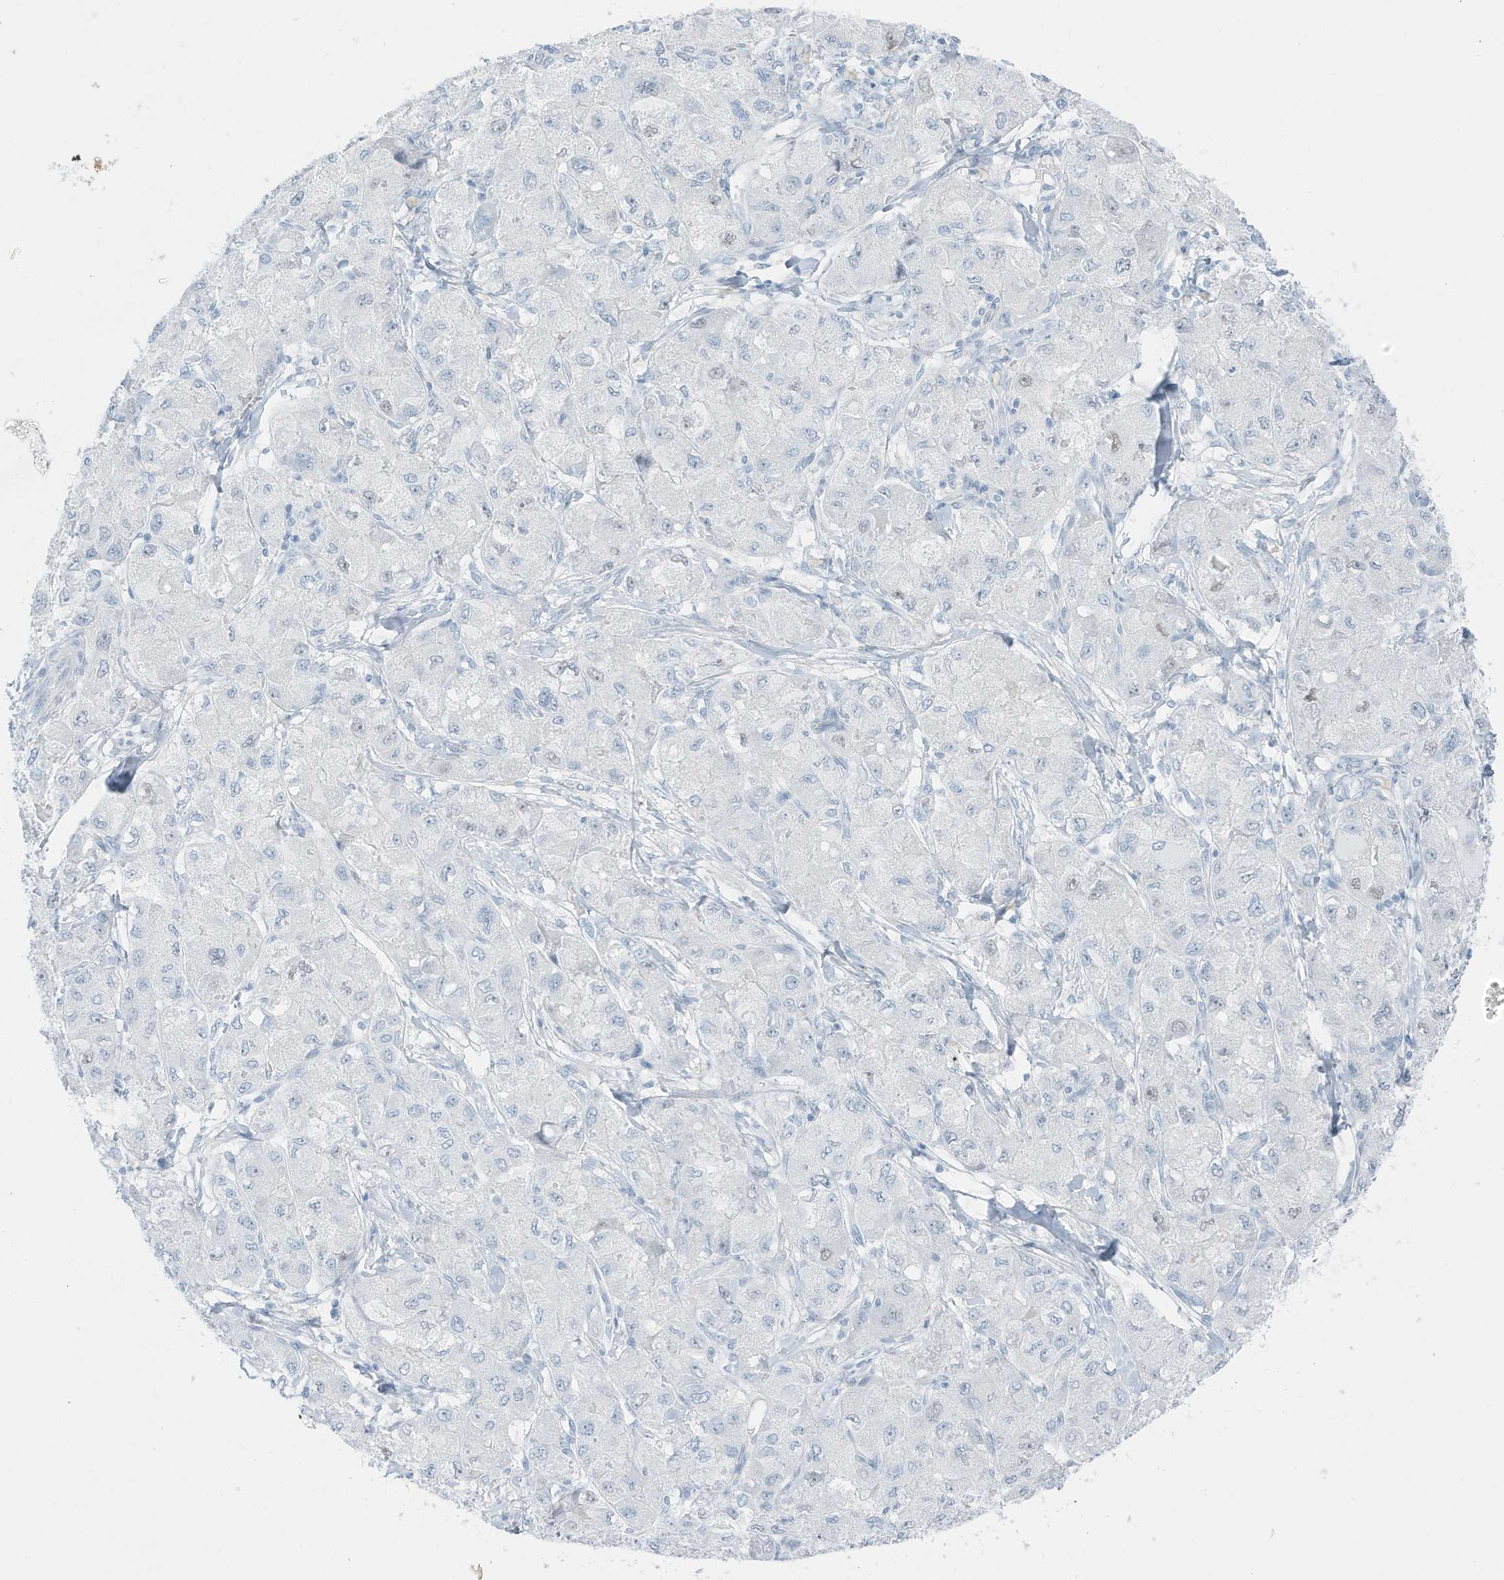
{"staining": {"intensity": "negative", "quantity": "none", "location": "none"}, "tissue": "liver cancer", "cell_type": "Tumor cells", "image_type": "cancer", "snomed": [{"axis": "morphology", "description": "Carcinoma, Hepatocellular, NOS"}, {"axis": "topography", "description": "Liver"}], "caption": "The histopathology image reveals no significant staining in tumor cells of liver cancer (hepatocellular carcinoma).", "gene": "ZFP64", "patient": {"sex": "male", "age": 80}}